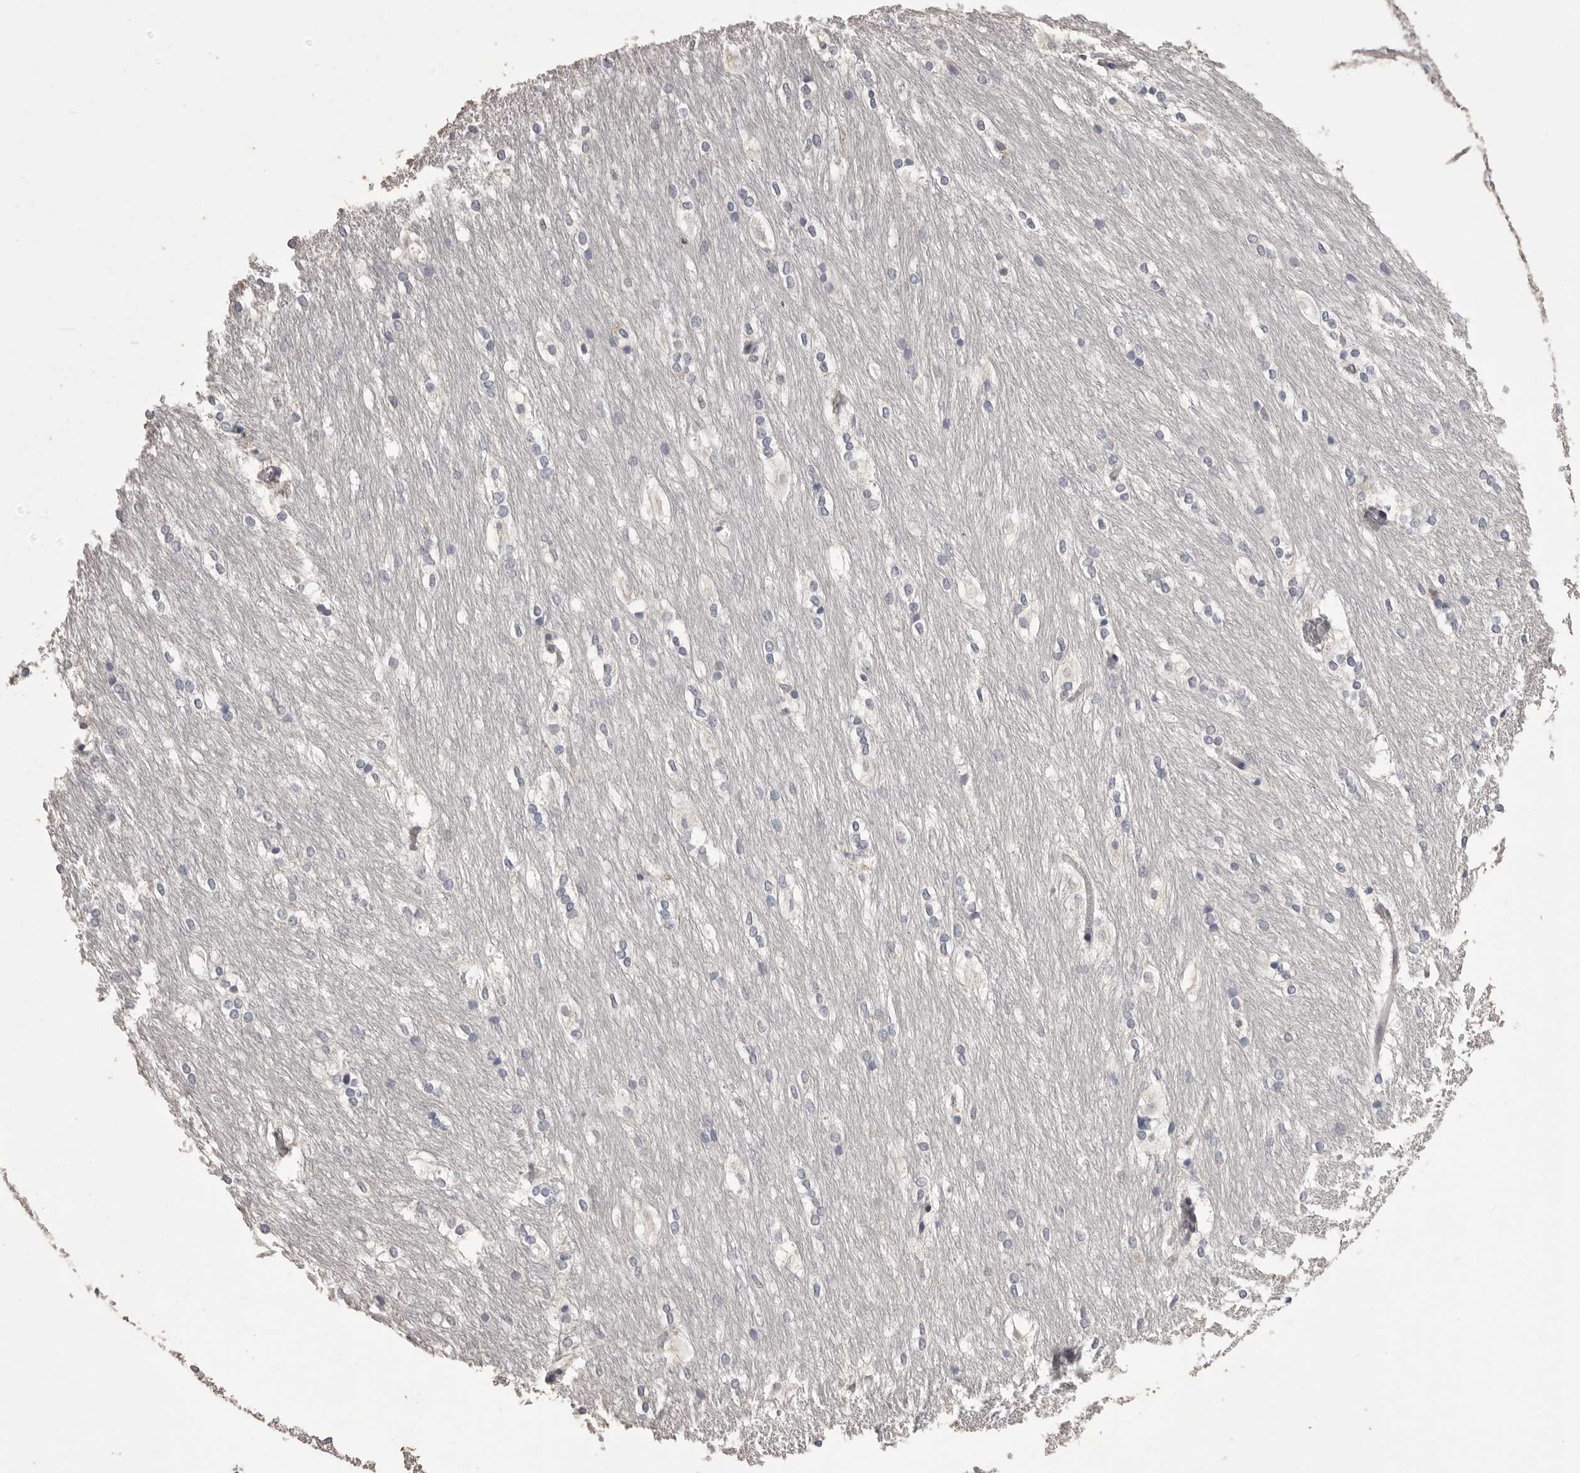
{"staining": {"intensity": "moderate", "quantity": "<25%", "location": "cytoplasmic/membranous"}, "tissue": "caudate", "cell_type": "Glial cells", "image_type": "normal", "snomed": [{"axis": "morphology", "description": "Normal tissue, NOS"}, {"axis": "topography", "description": "Lateral ventricle wall"}], "caption": "Caudate stained with immunohistochemistry displays moderate cytoplasmic/membranous positivity in about <25% of glial cells. The staining was performed using DAB, with brown indicating positive protein expression. Nuclei are stained blue with hematoxylin.", "gene": "MMP7", "patient": {"sex": "female", "age": 19}}